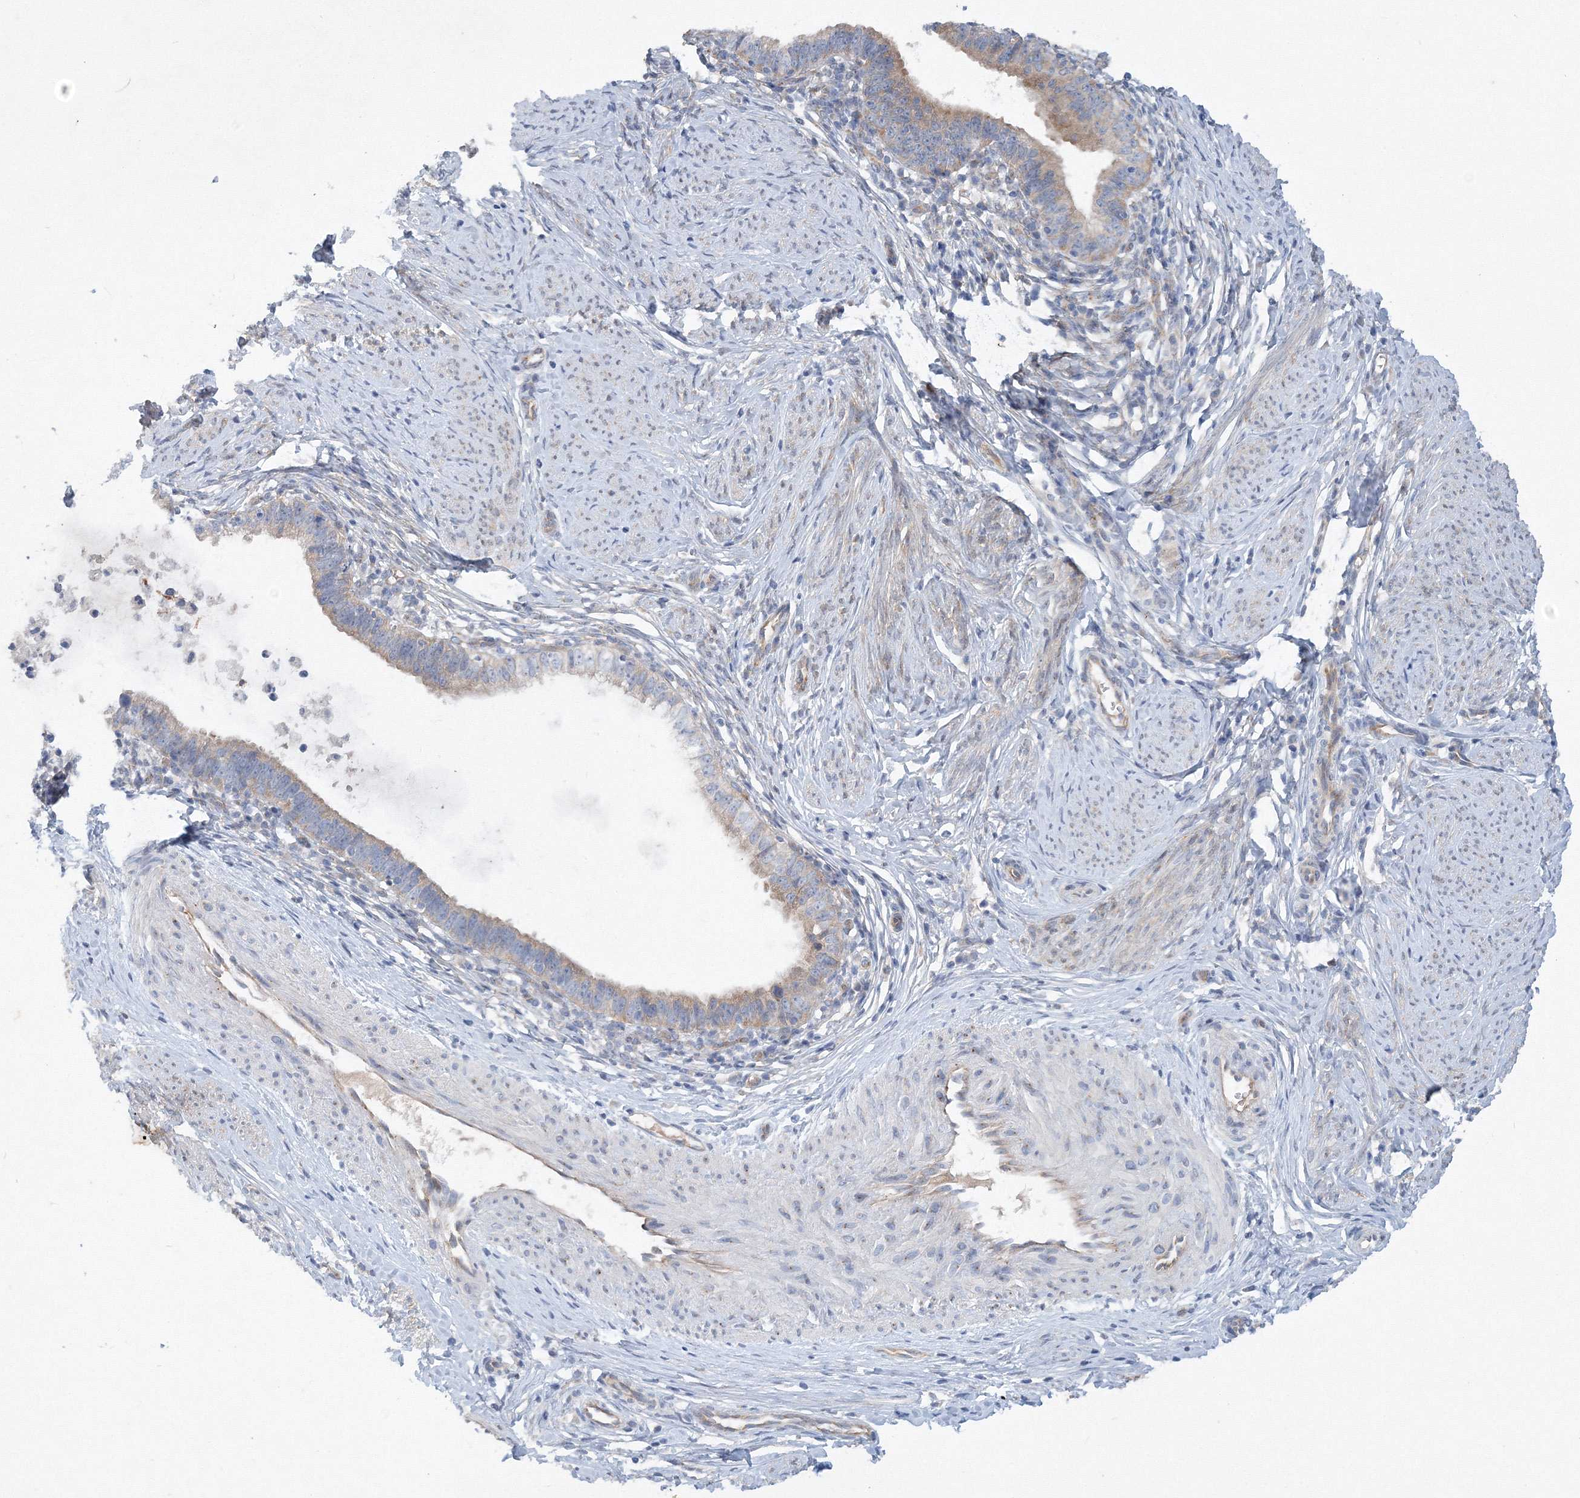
{"staining": {"intensity": "weak", "quantity": "<25%", "location": "cytoplasmic/membranous"}, "tissue": "cervical cancer", "cell_type": "Tumor cells", "image_type": "cancer", "snomed": [{"axis": "morphology", "description": "Adenocarcinoma, NOS"}, {"axis": "topography", "description": "Cervix"}], "caption": "Immunohistochemistry (IHC) of adenocarcinoma (cervical) reveals no expression in tumor cells.", "gene": "TANC1", "patient": {"sex": "female", "age": 36}}